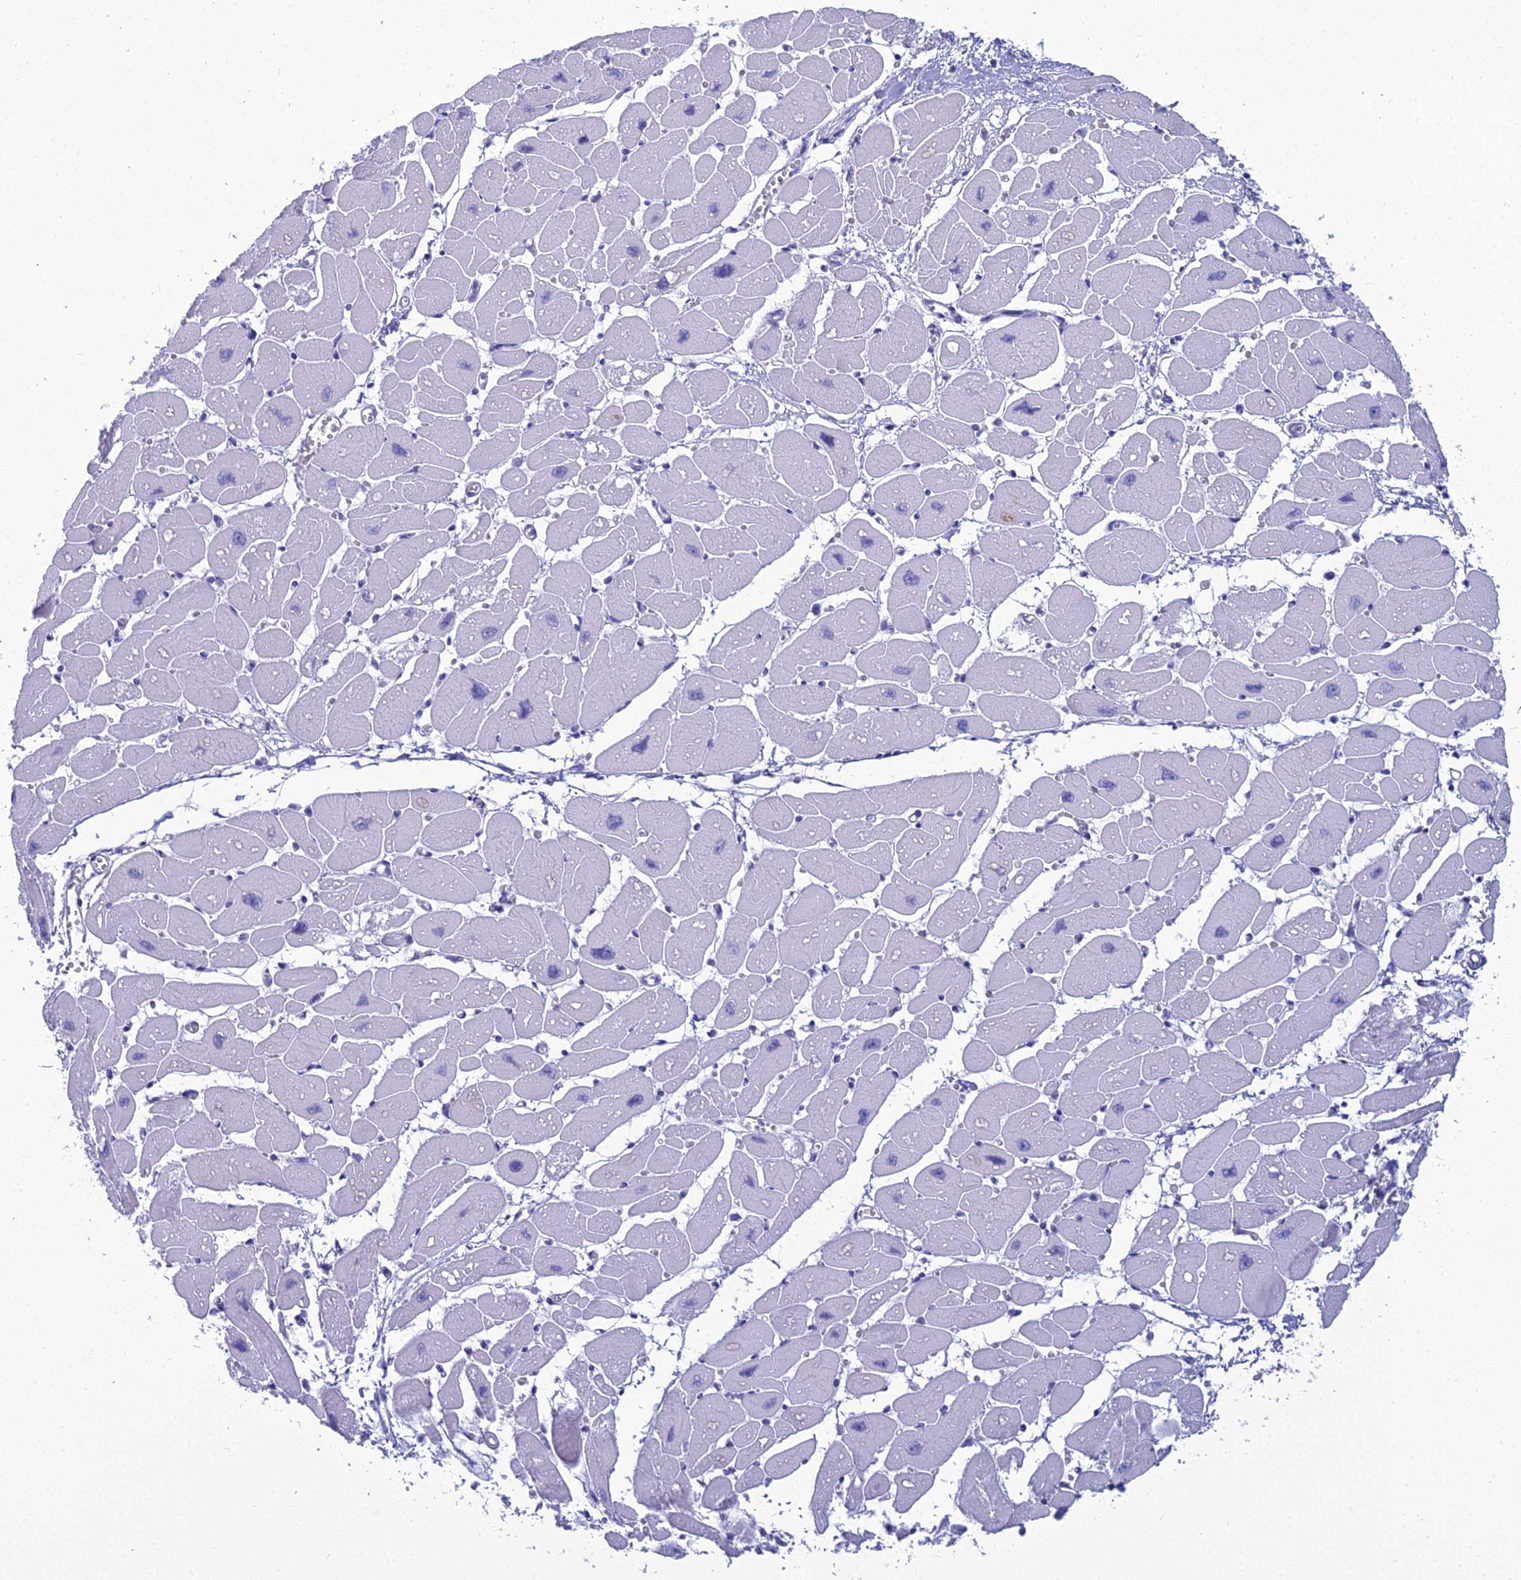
{"staining": {"intensity": "negative", "quantity": "none", "location": "none"}, "tissue": "heart muscle", "cell_type": "Cardiomyocytes", "image_type": "normal", "snomed": [{"axis": "morphology", "description": "Normal tissue, NOS"}, {"axis": "topography", "description": "Heart"}], "caption": "Protein analysis of unremarkable heart muscle demonstrates no significant positivity in cardiomyocytes. (Brightfield microscopy of DAB (3,3'-diaminobenzidine) immunohistochemistry at high magnification).", "gene": "GNPNAT1", "patient": {"sex": "female", "age": 54}}